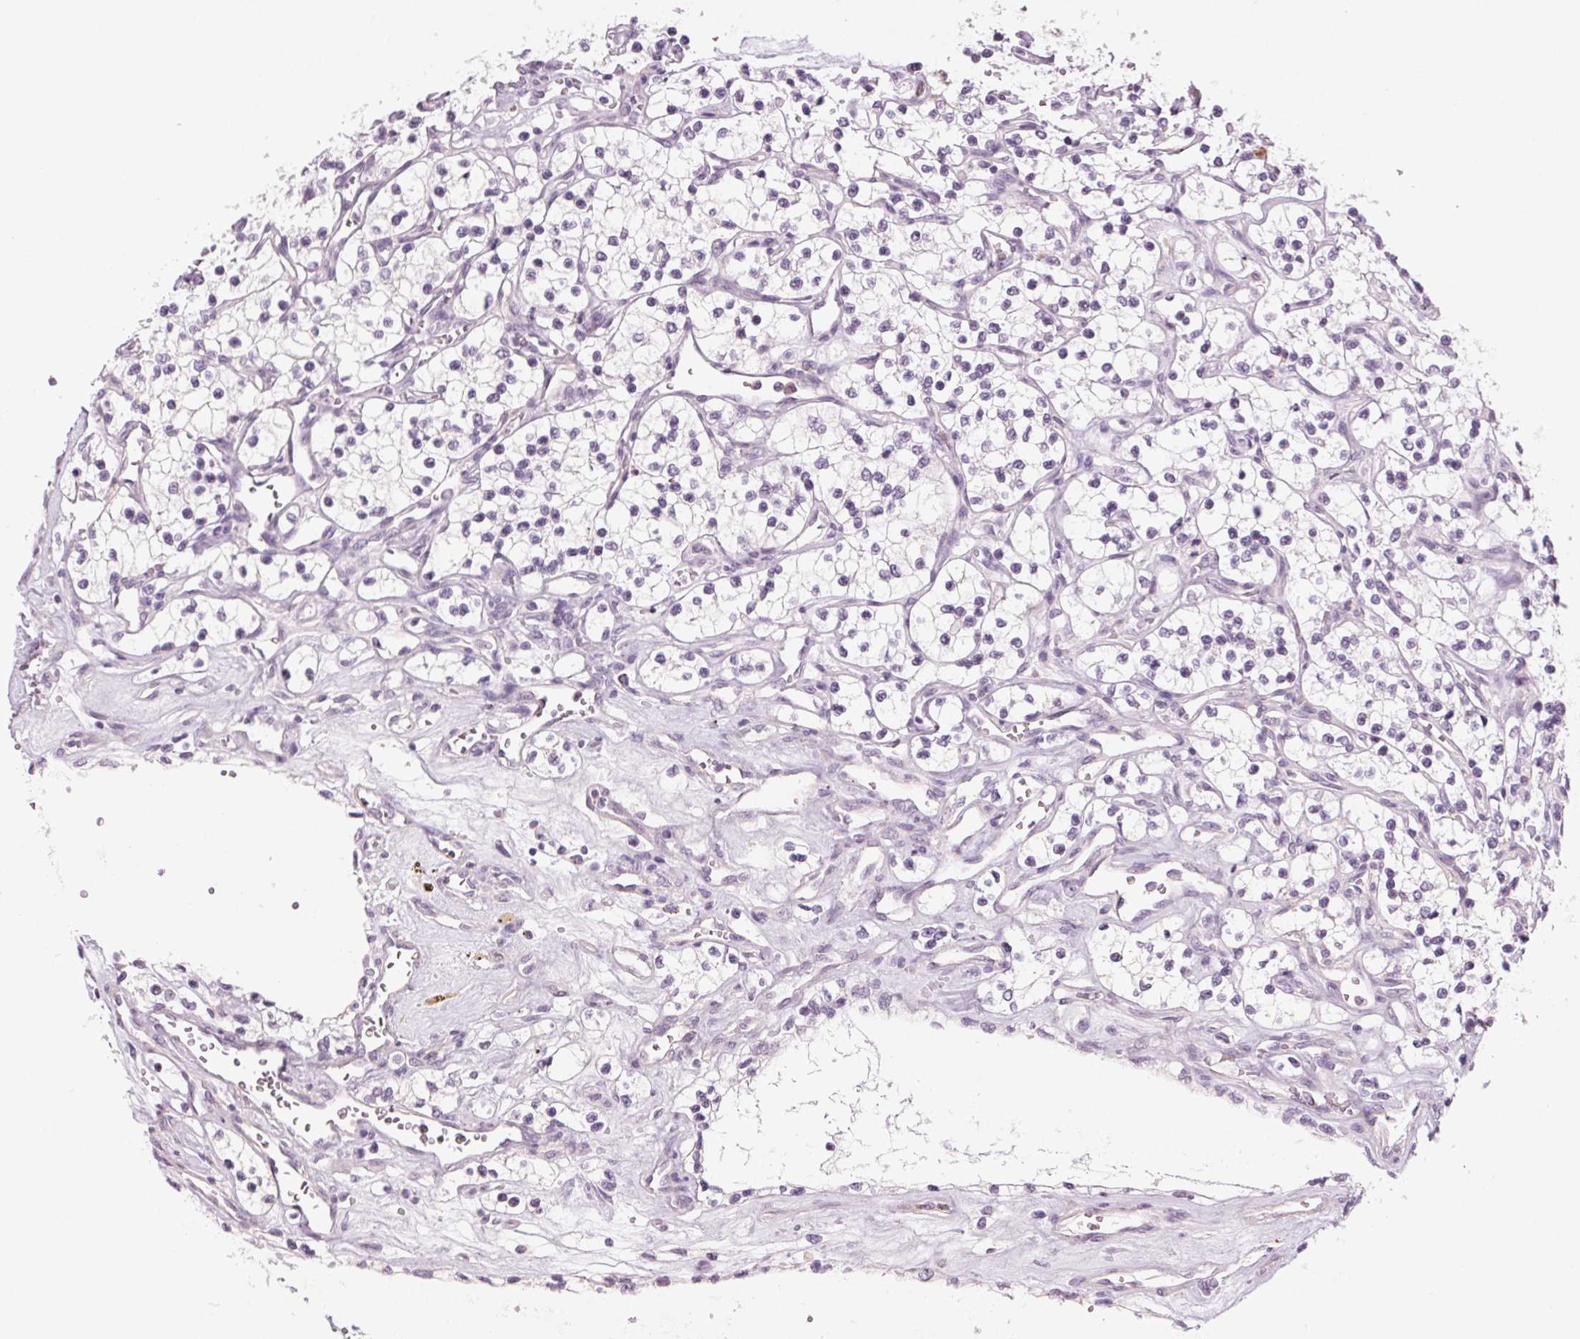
{"staining": {"intensity": "negative", "quantity": "none", "location": "none"}, "tissue": "renal cancer", "cell_type": "Tumor cells", "image_type": "cancer", "snomed": [{"axis": "morphology", "description": "Adenocarcinoma, NOS"}, {"axis": "topography", "description": "Kidney"}], "caption": "An IHC image of renal adenocarcinoma is shown. There is no staining in tumor cells of renal adenocarcinoma.", "gene": "MPO", "patient": {"sex": "female", "age": 69}}